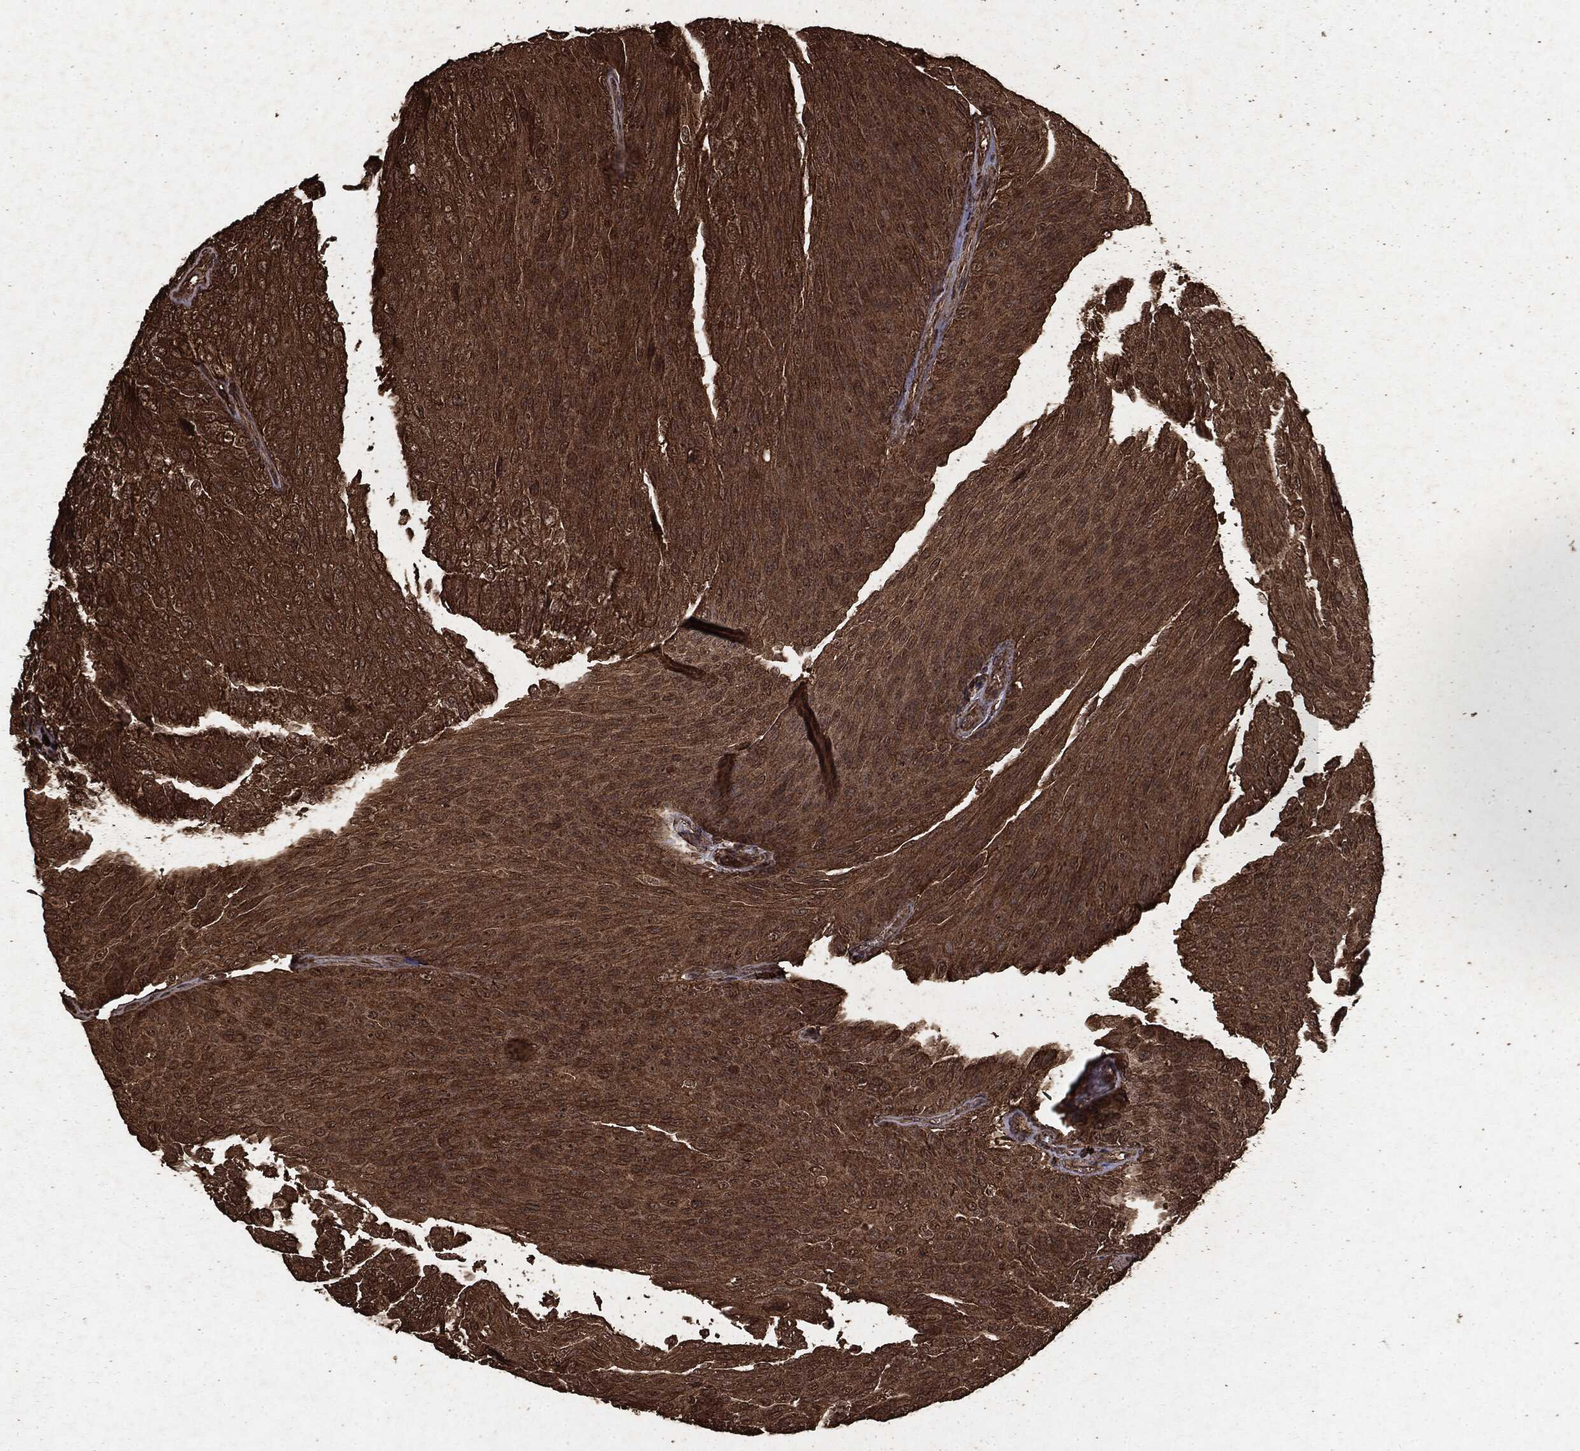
{"staining": {"intensity": "strong", "quantity": ">75%", "location": "cytoplasmic/membranous"}, "tissue": "urothelial cancer", "cell_type": "Tumor cells", "image_type": "cancer", "snomed": [{"axis": "morphology", "description": "Urothelial carcinoma, Low grade"}, {"axis": "topography", "description": "Ureter, NOS"}, {"axis": "topography", "description": "Urinary bladder"}], "caption": "This is a micrograph of immunohistochemistry staining of urothelial cancer, which shows strong positivity in the cytoplasmic/membranous of tumor cells.", "gene": "ARAF", "patient": {"sex": "male", "age": 78}}